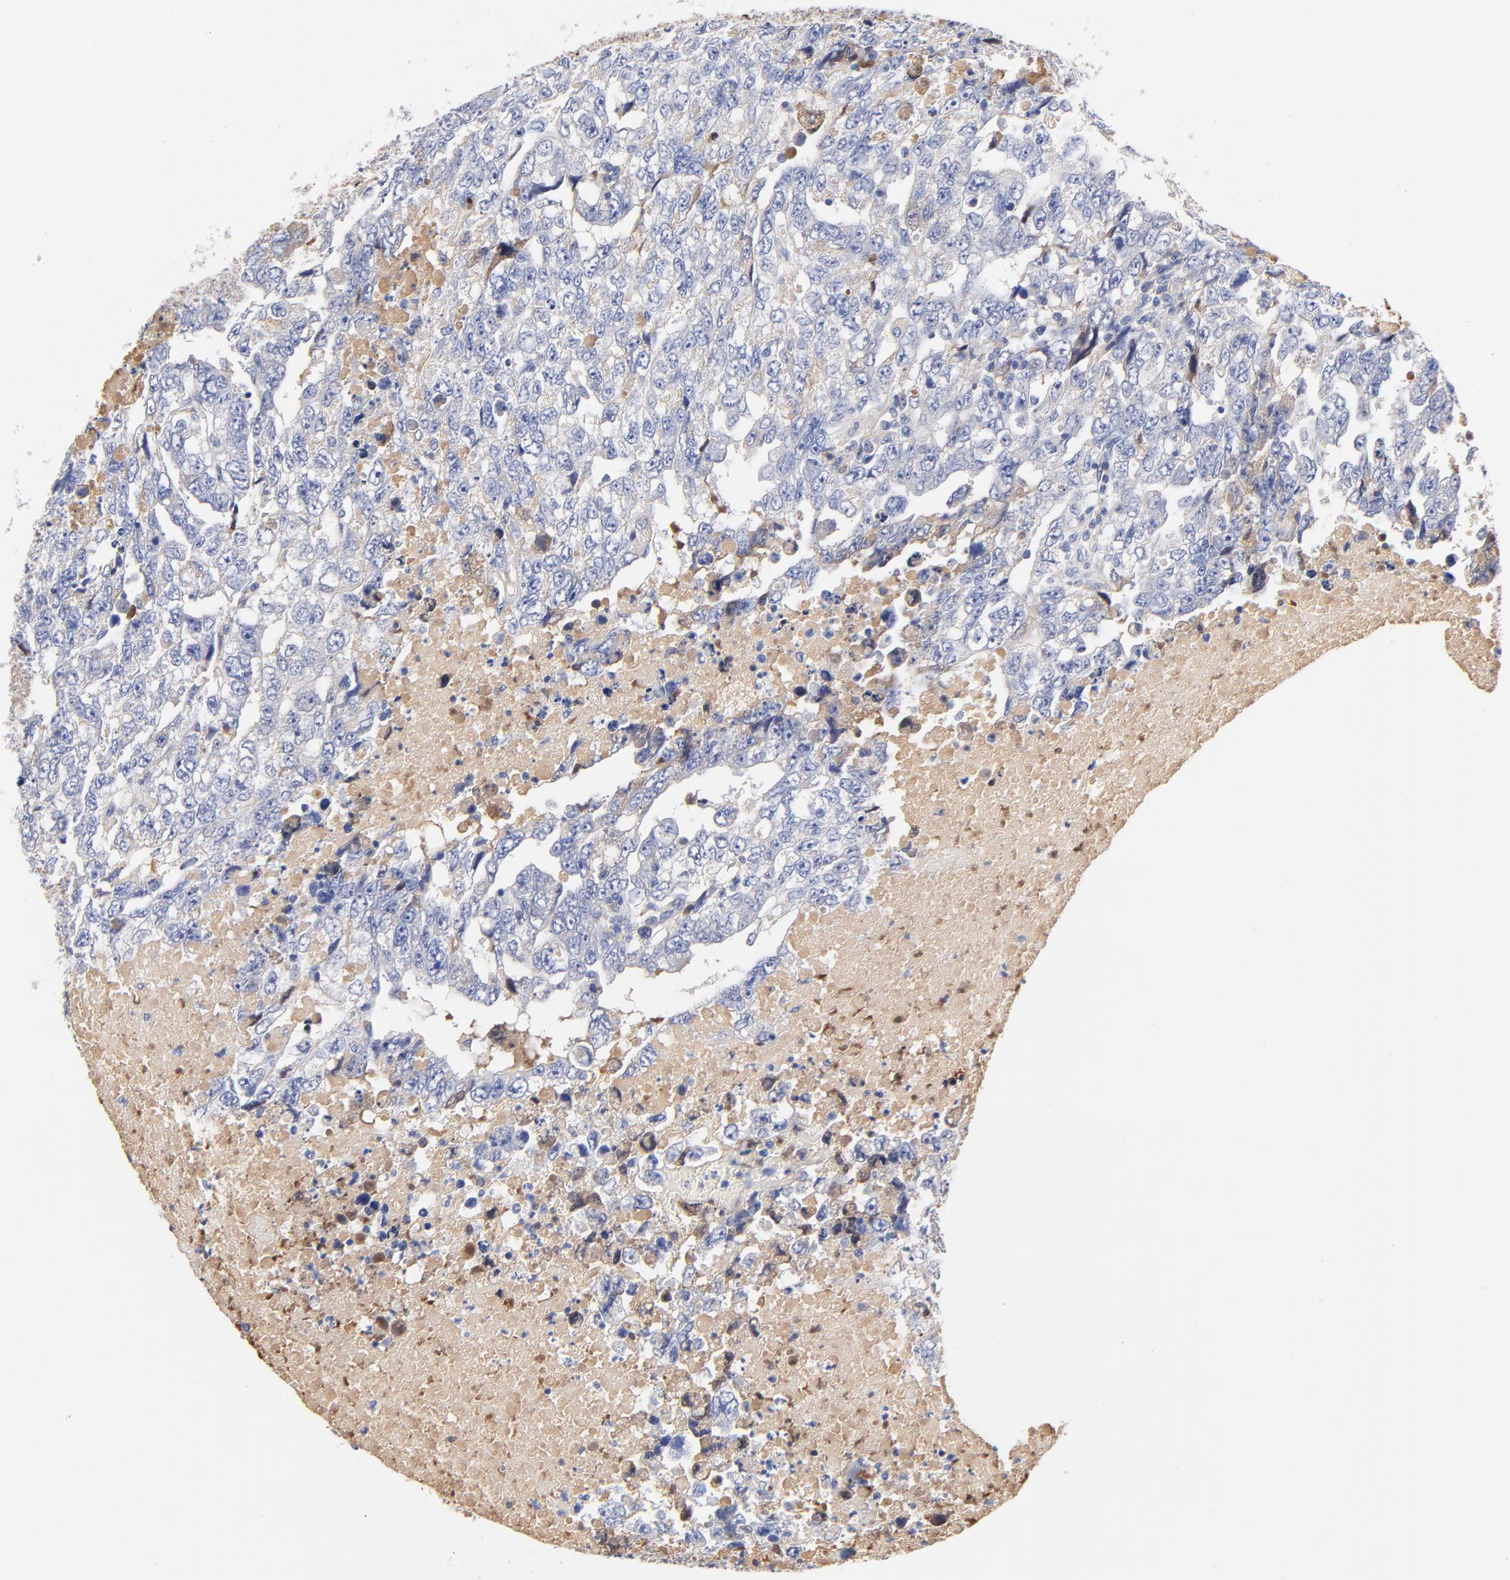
{"staining": {"intensity": "weak", "quantity": "<25%", "location": "cytoplasmic/membranous"}, "tissue": "testis cancer", "cell_type": "Tumor cells", "image_type": "cancer", "snomed": [{"axis": "morphology", "description": "Carcinoma, Embryonal, NOS"}, {"axis": "topography", "description": "Testis"}], "caption": "Tumor cells show no significant positivity in testis cancer.", "gene": "IGLV3-10", "patient": {"sex": "male", "age": 36}}